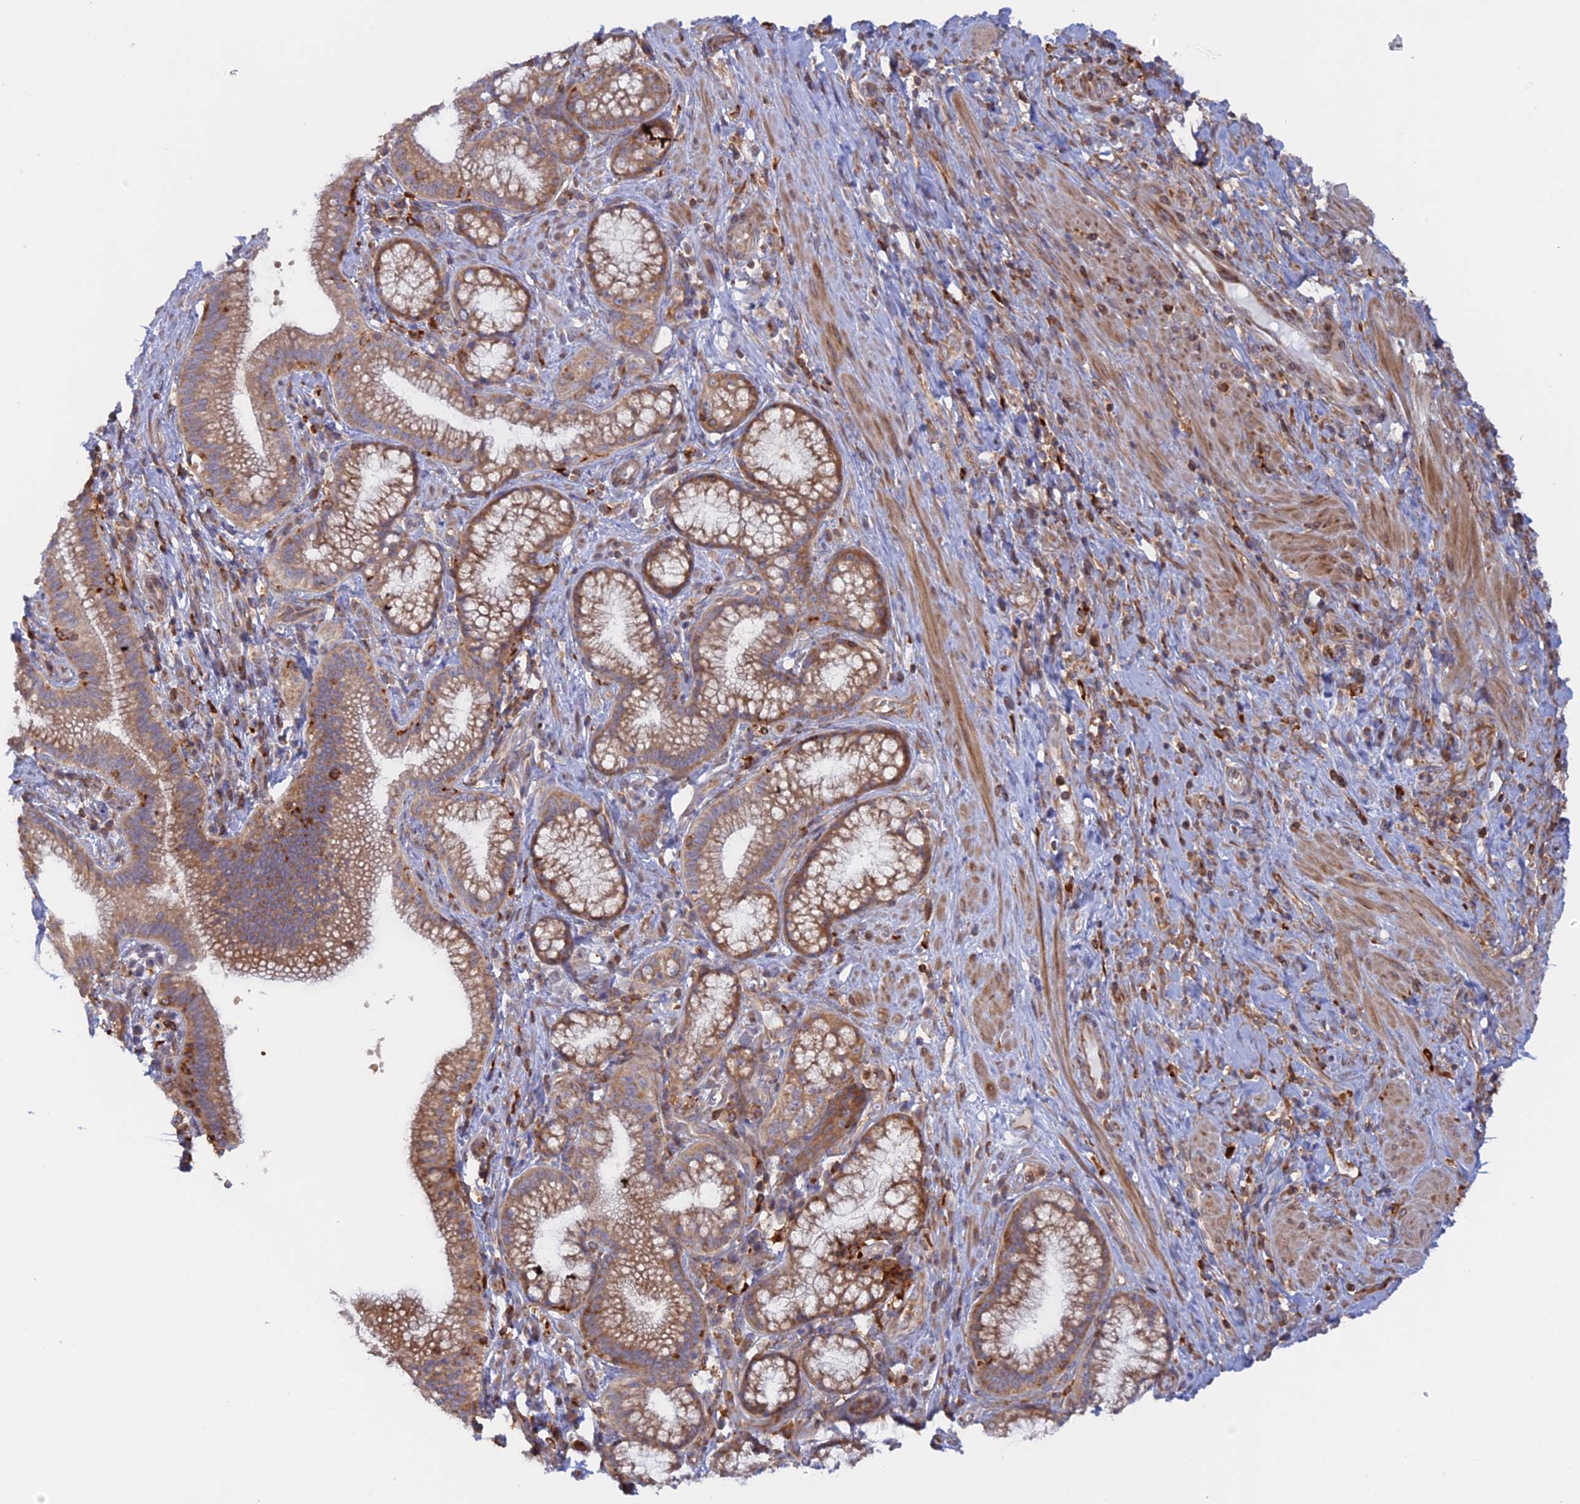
{"staining": {"intensity": "moderate", "quantity": ">75%", "location": "cytoplasmic/membranous"}, "tissue": "pancreatic cancer", "cell_type": "Tumor cells", "image_type": "cancer", "snomed": [{"axis": "morphology", "description": "Adenocarcinoma, NOS"}, {"axis": "topography", "description": "Pancreas"}], "caption": "Adenocarcinoma (pancreatic) stained with IHC shows moderate cytoplasmic/membranous expression in about >75% of tumor cells.", "gene": "GMIP", "patient": {"sex": "male", "age": 72}}